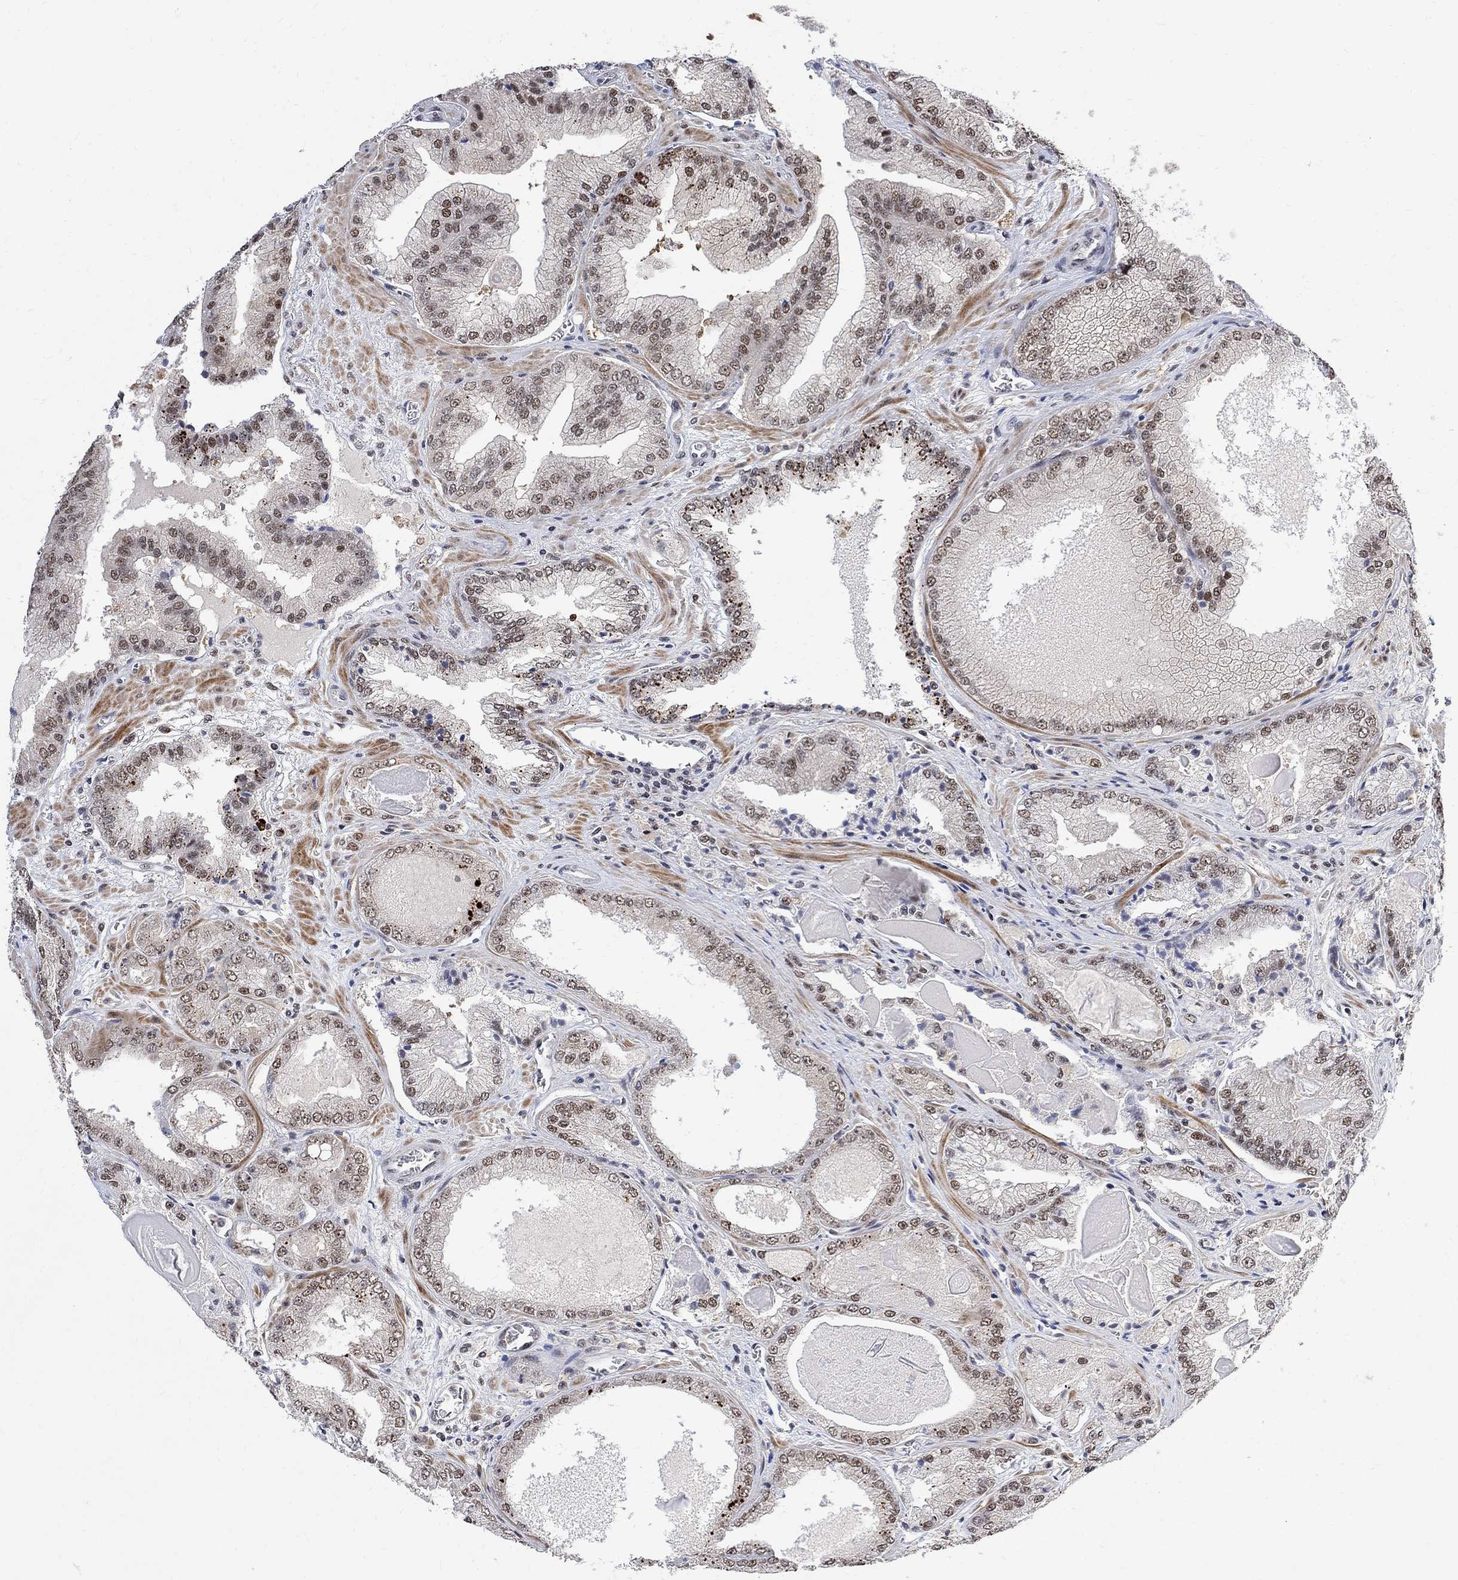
{"staining": {"intensity": "weak", "quantity": "25%-75%", "location": "nuclear"}, "tissue": "prostate cancer", "cell_type": "Tumor cells", "image_type": "cancer", "snomed": [{"axis": "morphology", "description": "Adenocarcinoma, Low grade"}, {"axis": "topography", "description": "Prostate"}], "caption": "Prostate low-grade adenocarcinoma was stained to show a protein in brown. There is low levels of weak nuclear expression in about 25%-75% of tumor cells.", "gene": "E4F1", "patient": {"sex": "male", "age": 72}}